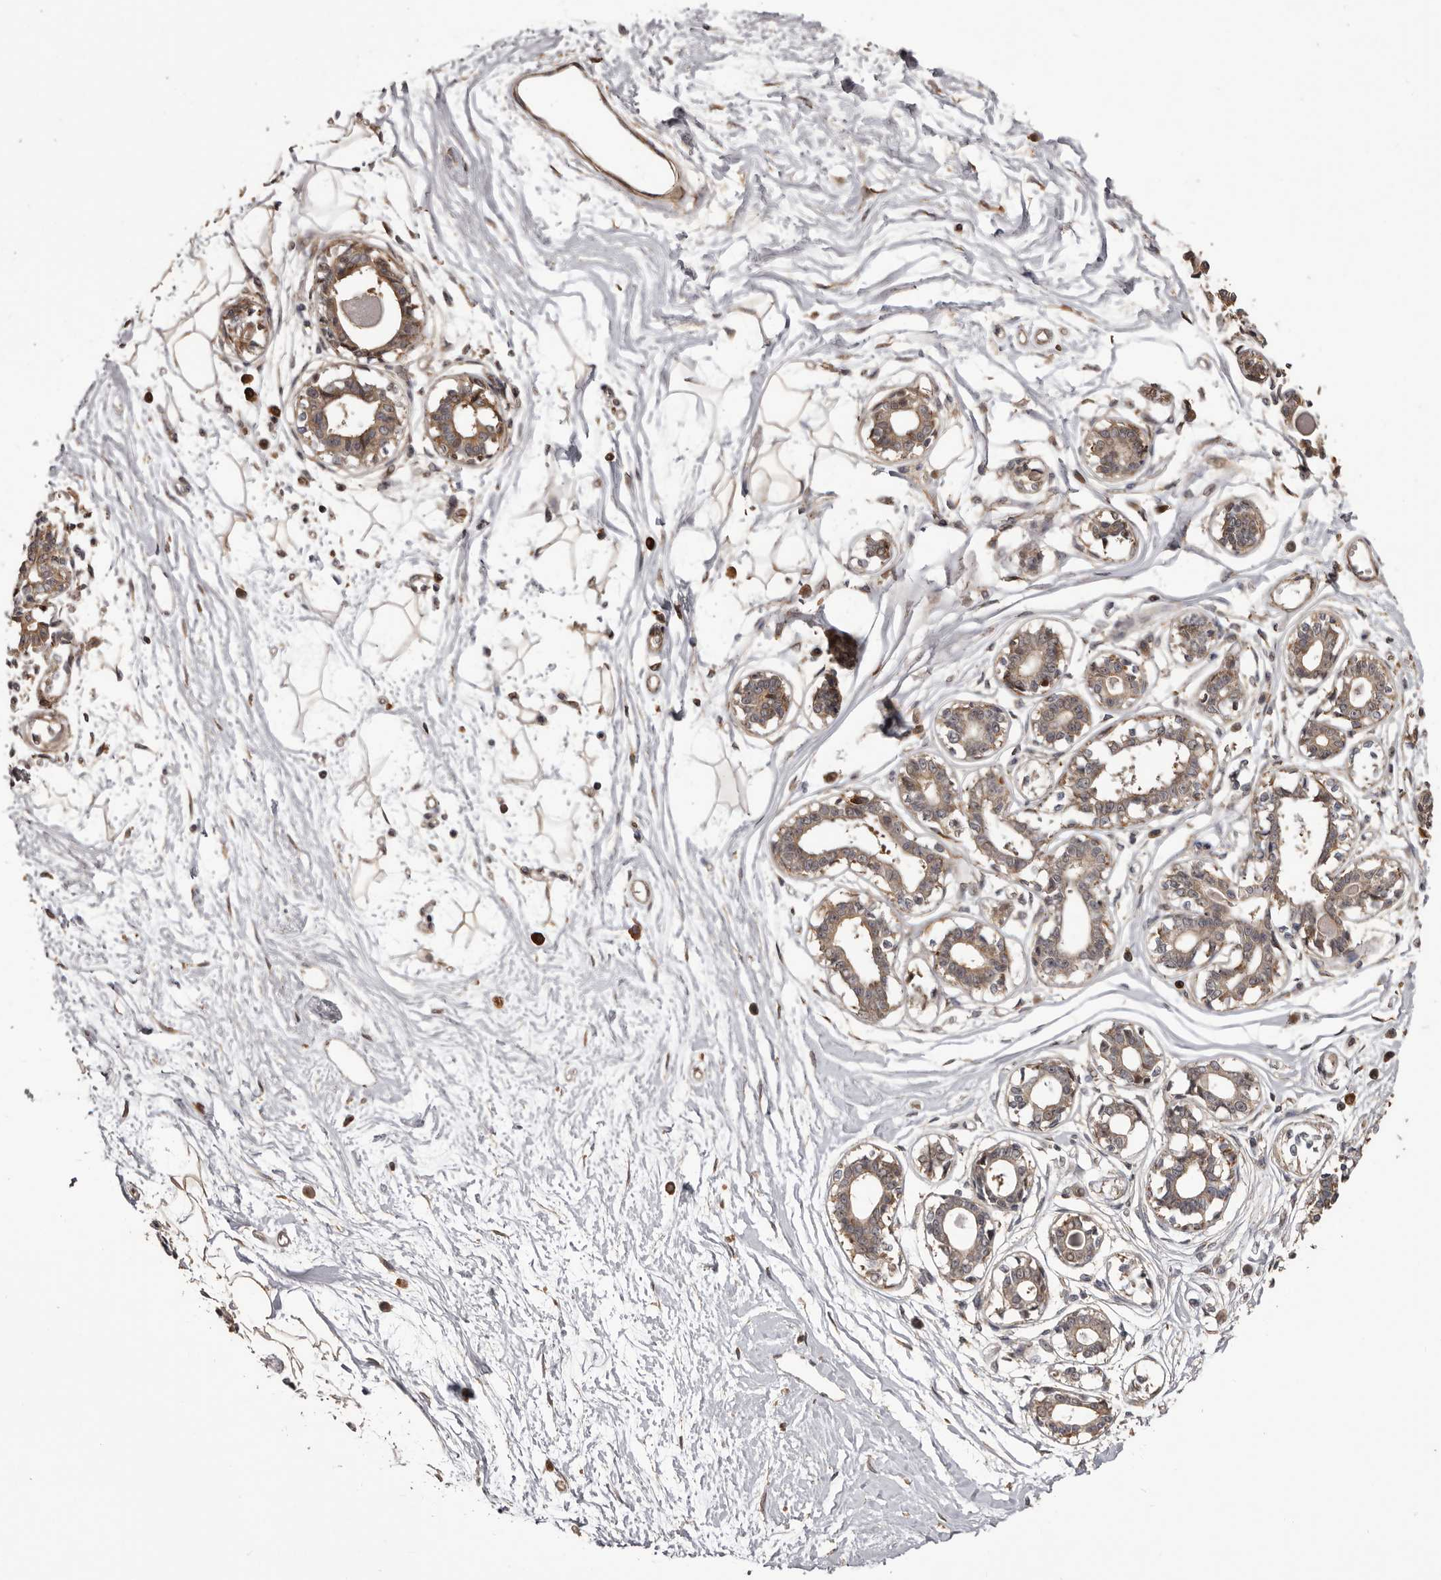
{"staining": {"intensity": "negative", "quantity": "none", "location": "none"}, "tissue": "breast", "cell_type": "Adipocytes", "image_type": "normal", "snomed": [{"axis": "morphology", "description": "Normal tissue, NOS"}, {"axis": "topography", "description": "Breast"}], "caption": "Immunohistochemistry histopathology image of unremarkable breast stained for a protein (brown), which demonstrates no staining in adipocytes. (DAB immunohistochemistry (IHC) with hematoxylin counter stain).", "gene": "ZCCHC7", "patient": {"sex": "female", "age": 45}}